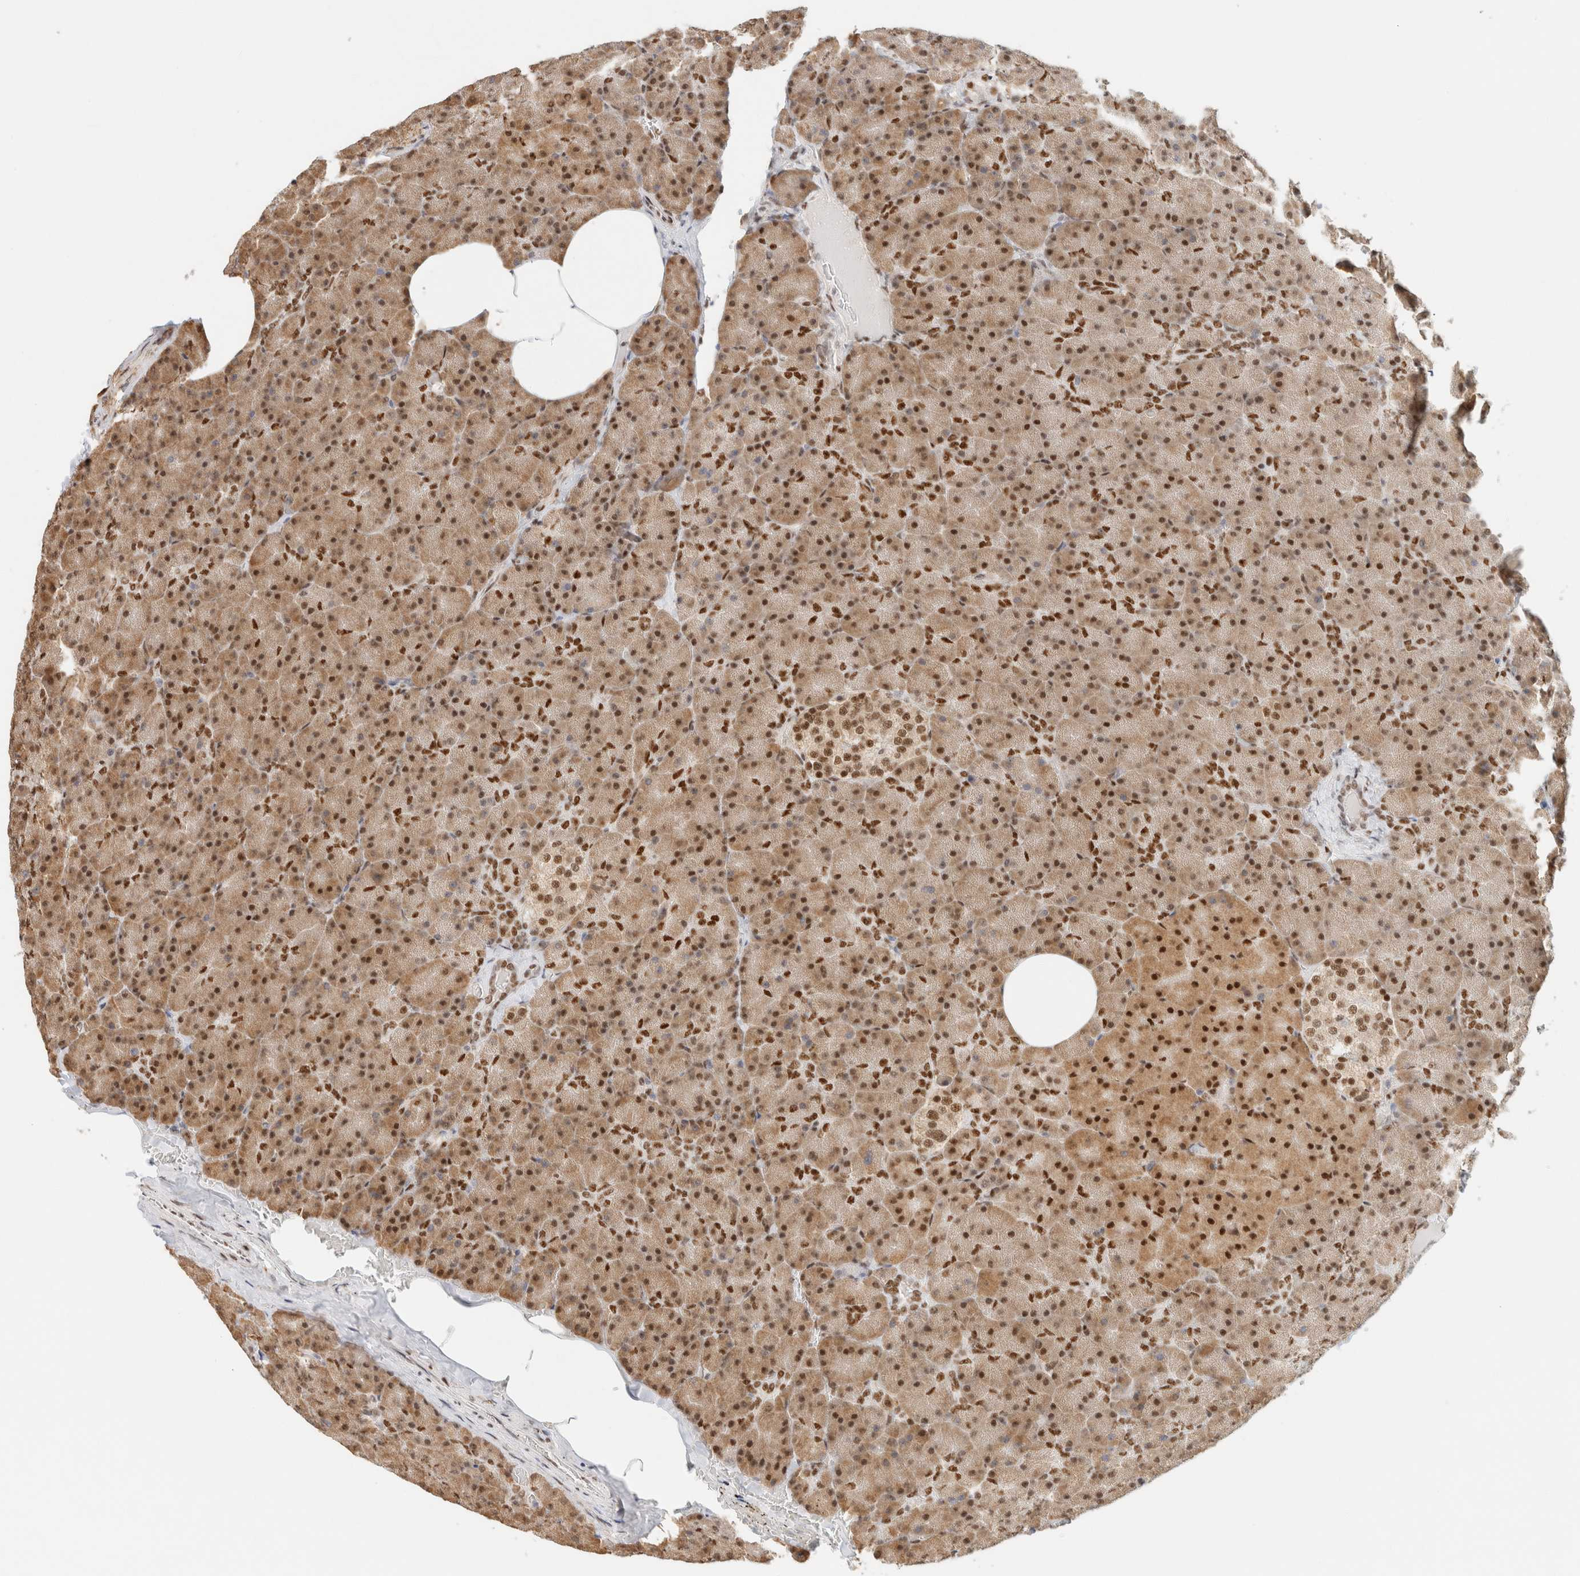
{"staining": {"intensity": "strong", "quantity": ">75%", "location": "cytoplasmic/membranous,nuclear"}, "tissue": "pancreas", "cell_type": "Exocrine glandular cells", "image_type": "normal", "snomed": [{"axis": "morphology", "description": "Normal tissue, NOS"}, {"axis": "topography", "description": "Pancreas"}], "caption": "An IHC micrograph of unremarkable tissue is shown. Protein staining in brown shows strong cytoplasmic/membranous,nuclear positivity in pancreas within exocrine glandular cells.", "gene": "ZNF768", "patient": {"sex": "female", "age": 35}}